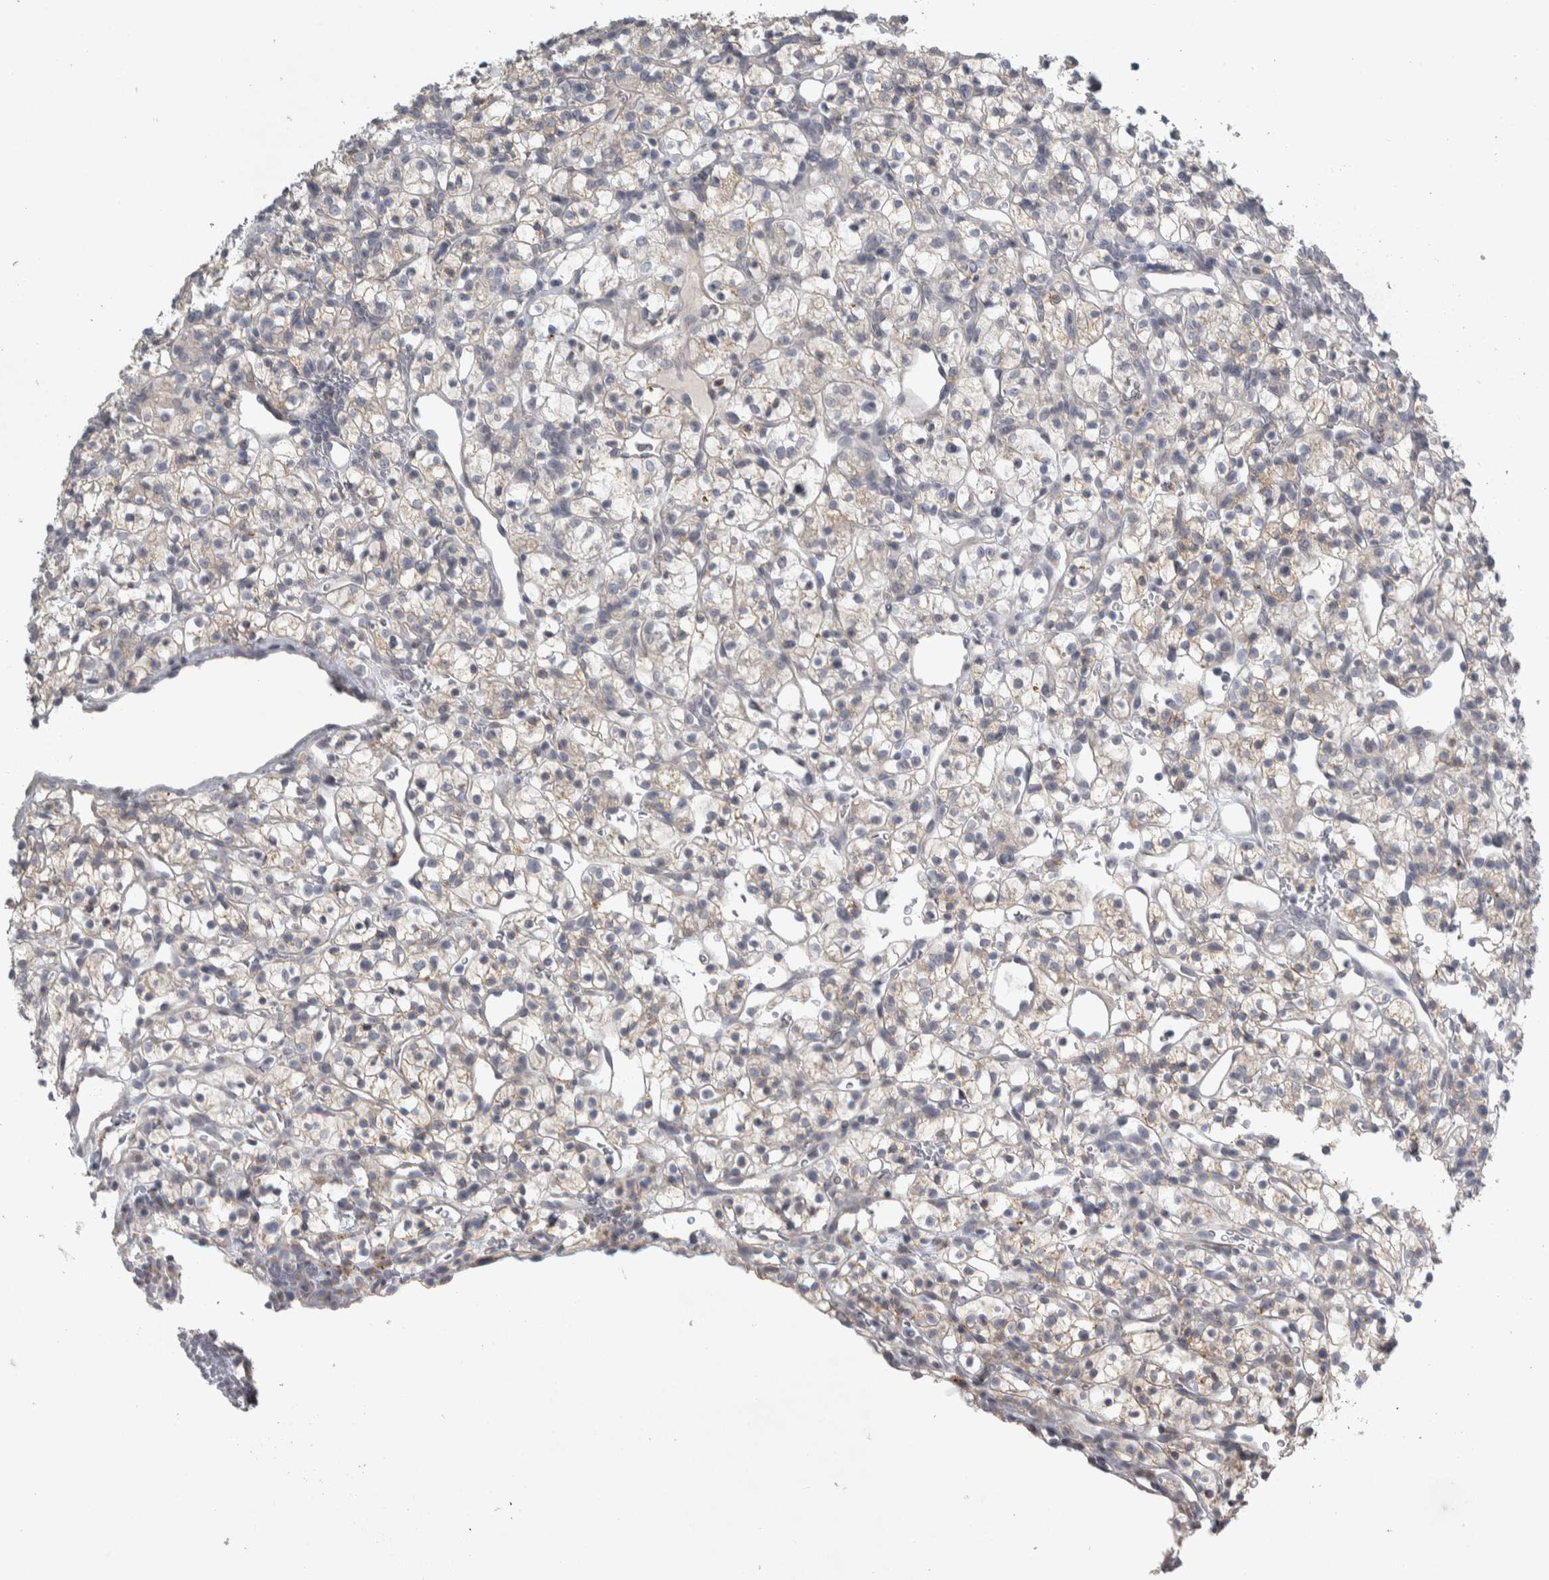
{"staining": {"intensity": "weak", "quantity": "25%-75%", "location": "cytoplasmic/membranous"}, "tissue": "renal cancer", "cell_type": "Tumor cells", "image_type": "cancer", "snomed": [{"axis": "morphology", "description": "Adenocarcinoma, NOS"}, {"axis": "topography", "description": "Kidney"}], "caption": "Immunohistochemistry (IHC) (DAB) staining of human adenocarcinoma (renal) reveals weak cytoplasmic/membranous protein expression in approximately 25%-75% of tumor cells.", "gene": "SIGMAR1", "patient": {"sex": "female", "age": 57}}